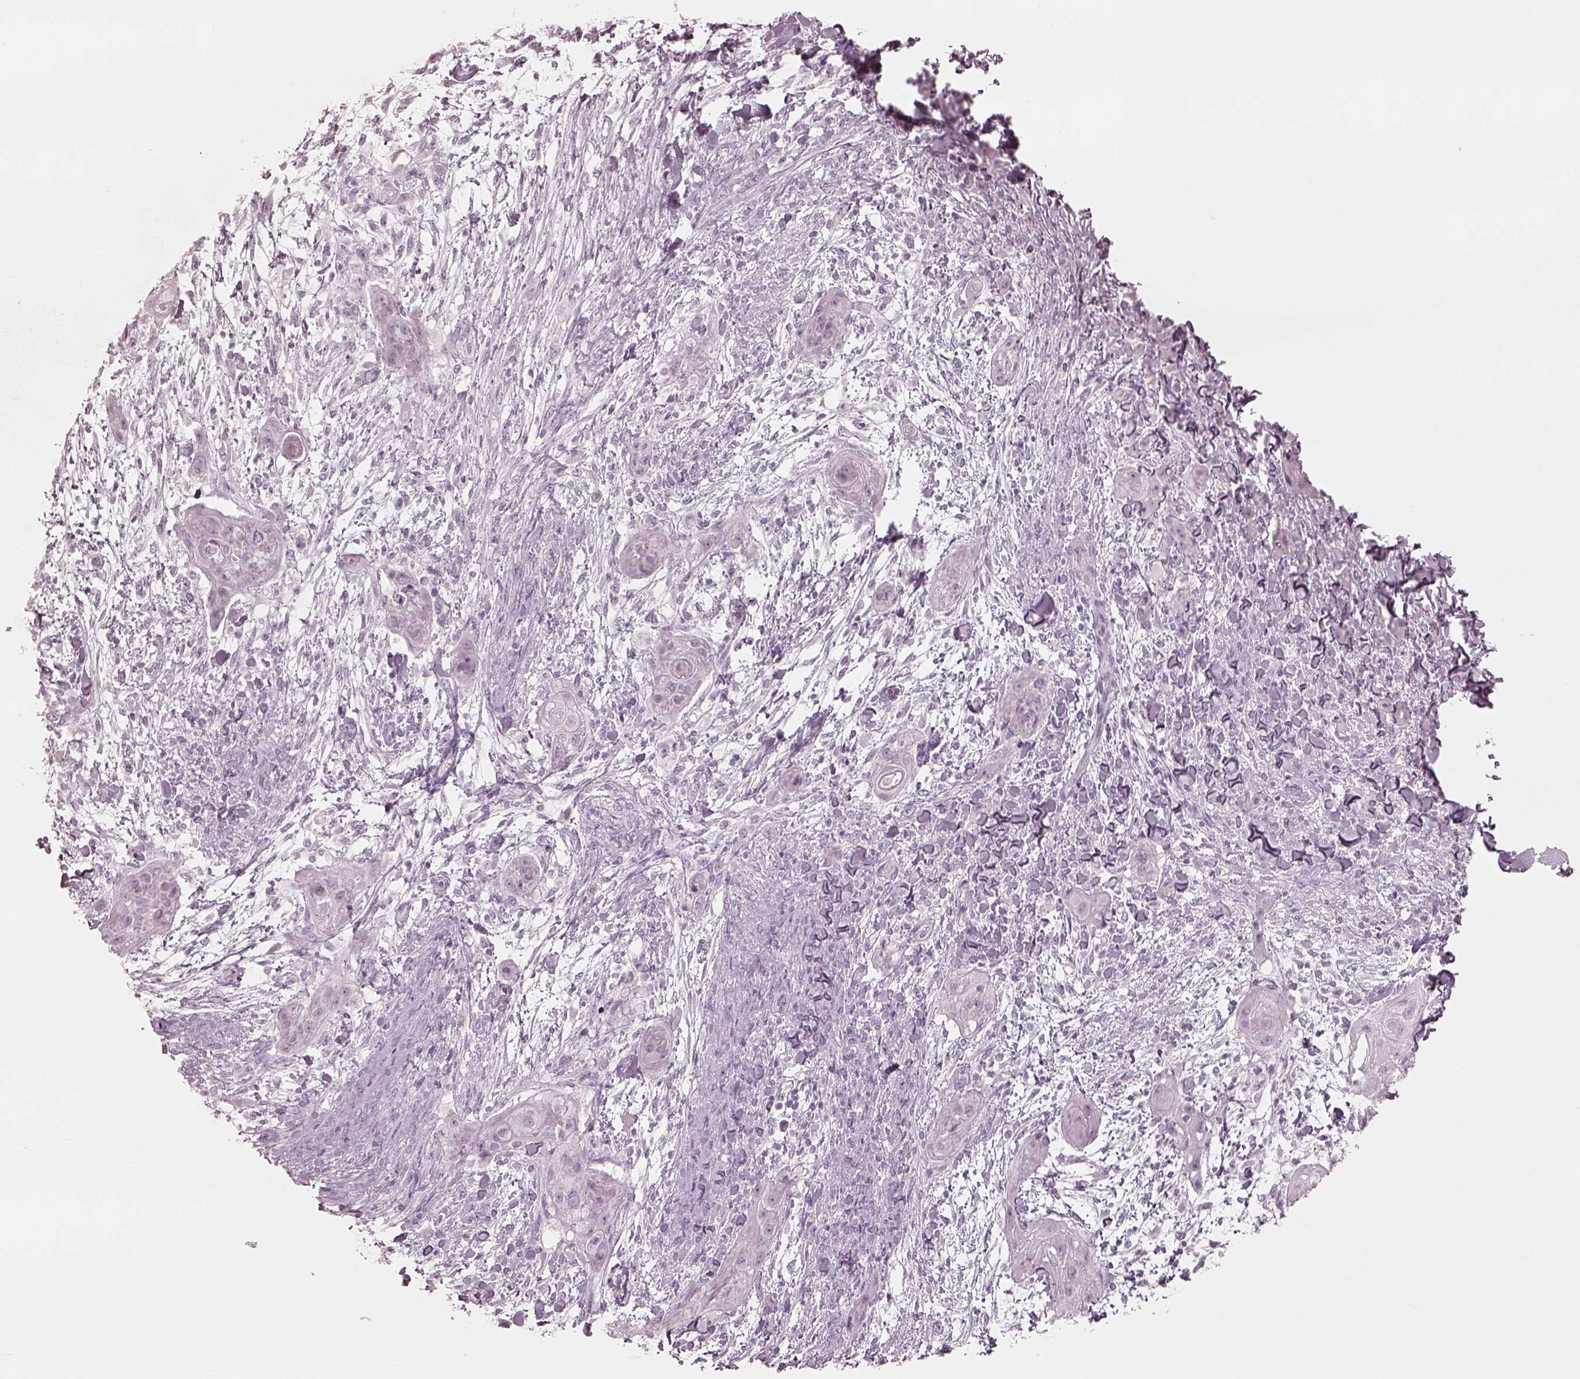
{"staining": {"intensity": "negative", "quantity": "none", "location": "none"}, "tissue": "skin cancer", "cell_type": "Tumor cells", "image_type": "cancer", "snomed": [{"axis": "morphology", "description": "Squamous cell carcinoma, NOS"}, {"axis": "topography", "description": "Skin"}], "caption": "Human skin cancer stained for a protein using immunohistochemistry shows no staining in tumor cells.", "gene": "RSPH9", "patient": {"sex": "male", "age": 62}}